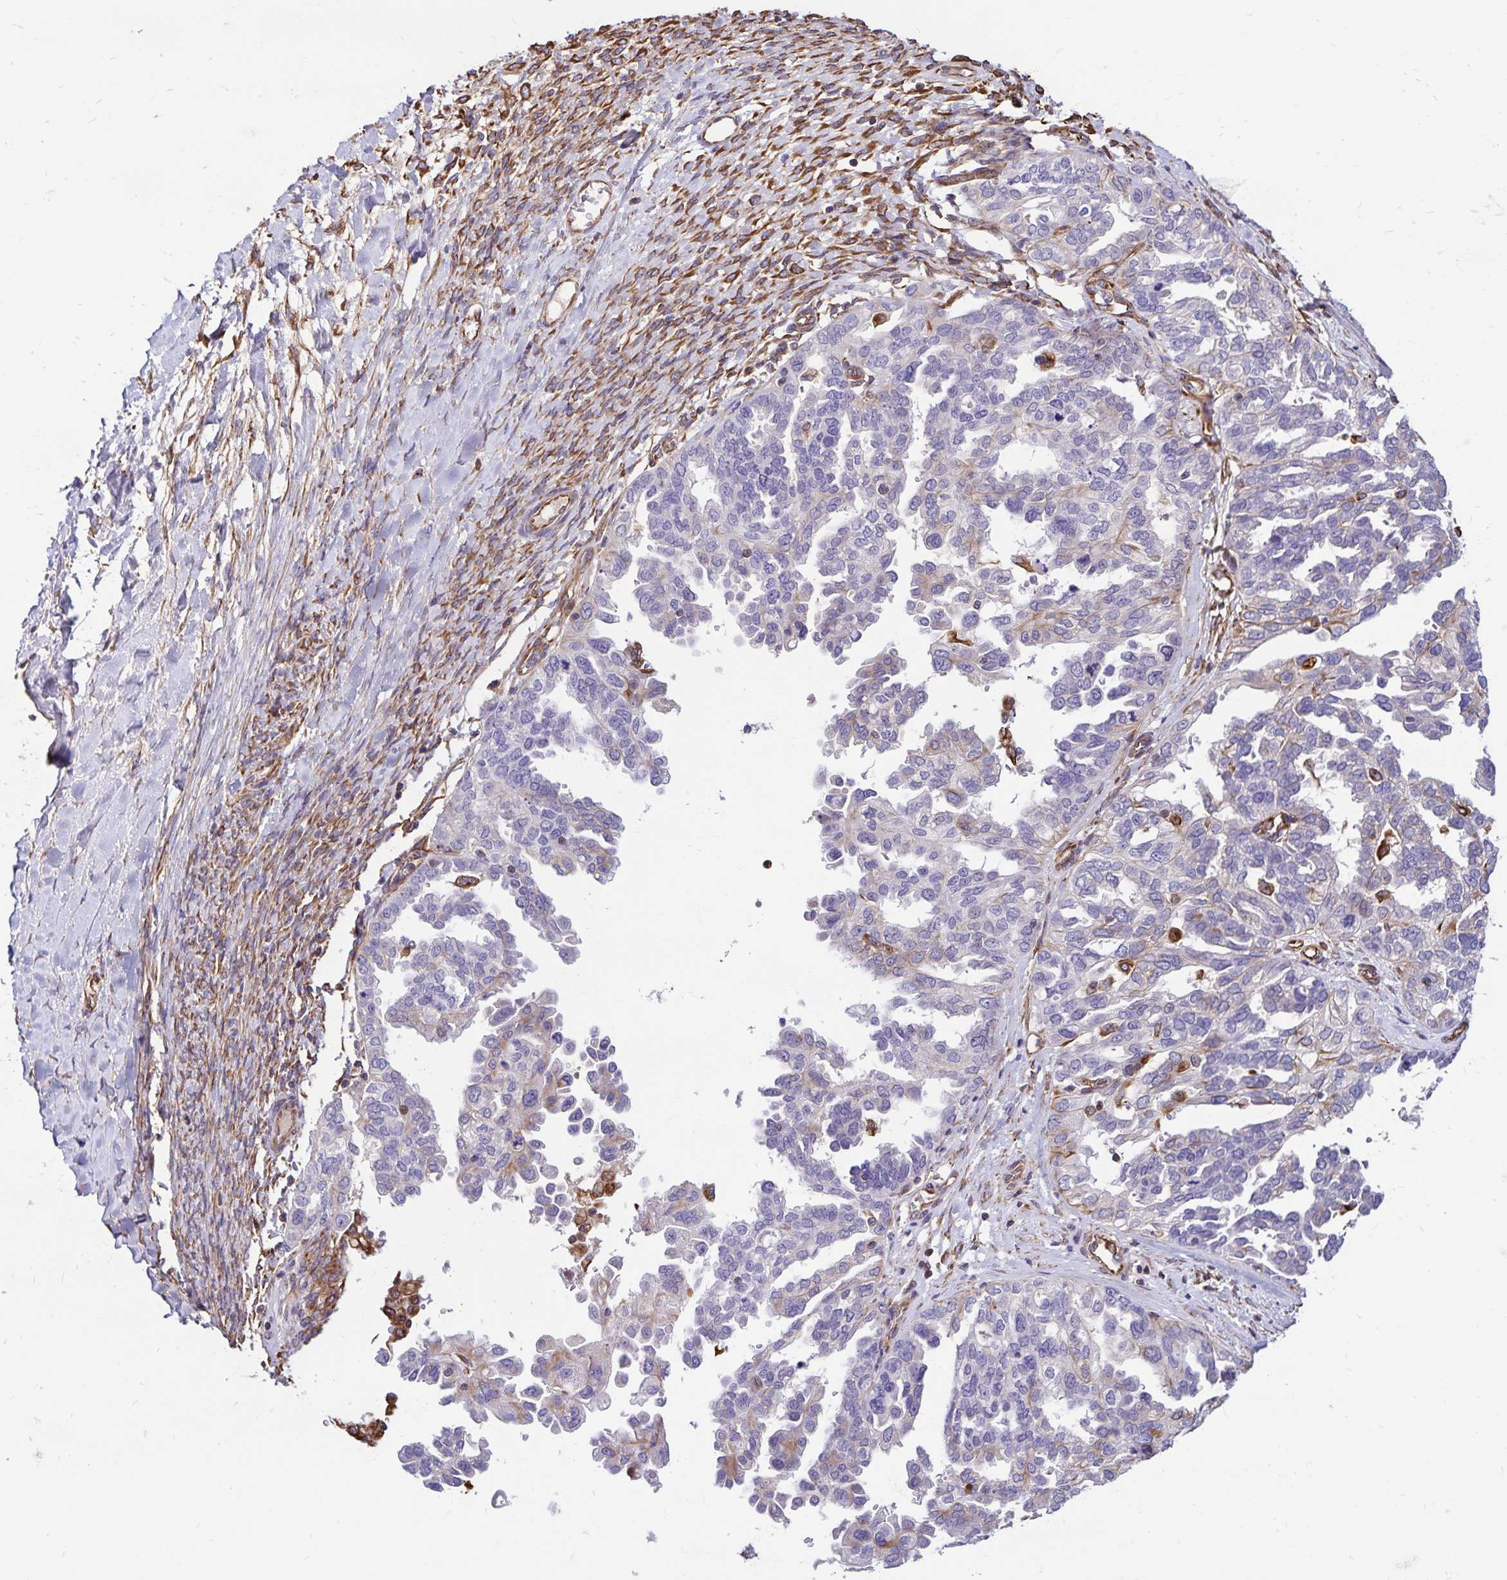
{"staining": {"intensity": "negative", "quantity": "none", "location": "none"}, "tissue": "ovarian cancer", "cell_type": "Tumor cells", "image_type": "cancer", "snomed": [{"axis": "morphology", "description": "Cystadenocarcinoma, serous, NOS"}, {"axis": "topography", "description": "Ovary"}], "caption": "High power microscopy photomicrograph of an immunohistochemistry (IHC) image of ovarian serous cystadenocarcinoma, revealing no significant expression in tumor cells. (DAB IHC with hematoxylin counter stain).", "gene": "TRPV6", "patient": {"sex": "female", "age": 53}}